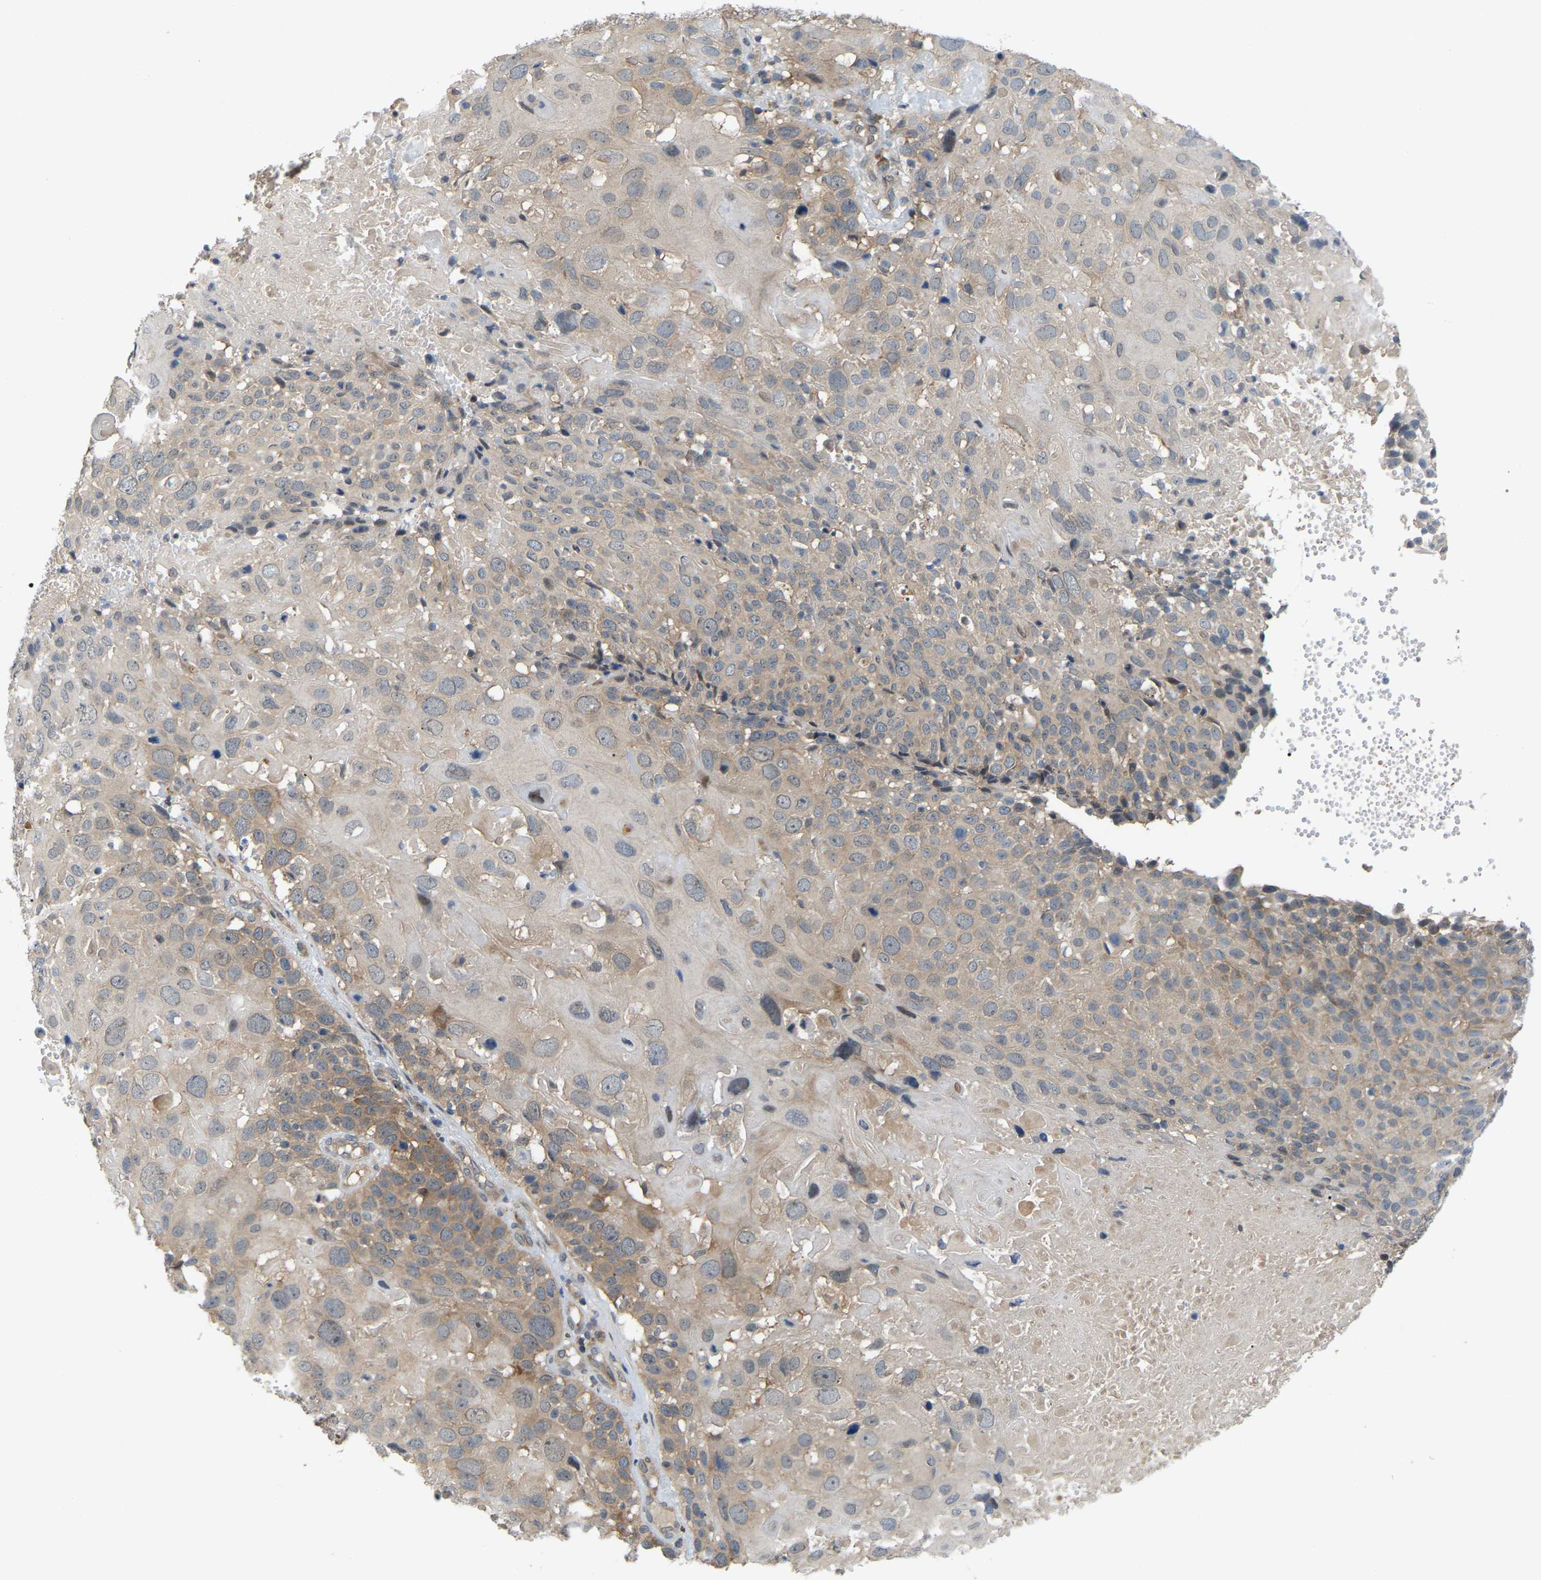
{"staining": {"intensity": "weak", "quantity": "25%-75%", "location": "cytoplasmic/membranous"}, "tissue": "cervical cancer", "cell_type": "Tumor cells", "image_type": "cancer", "snomed": [{"axis": "morphology", "description": "Squamous cell carcinoma, NOS"}, {"axis": "topography", "description": "Cervix"}], "caption": "A brown stain shows weak cytoplasmic/membranous staining of a protein in cervical cancer (squamous cell carcinoma) tumor cells.", "gene": "CROT", "patient": {"sex": "female", "age": 74}}